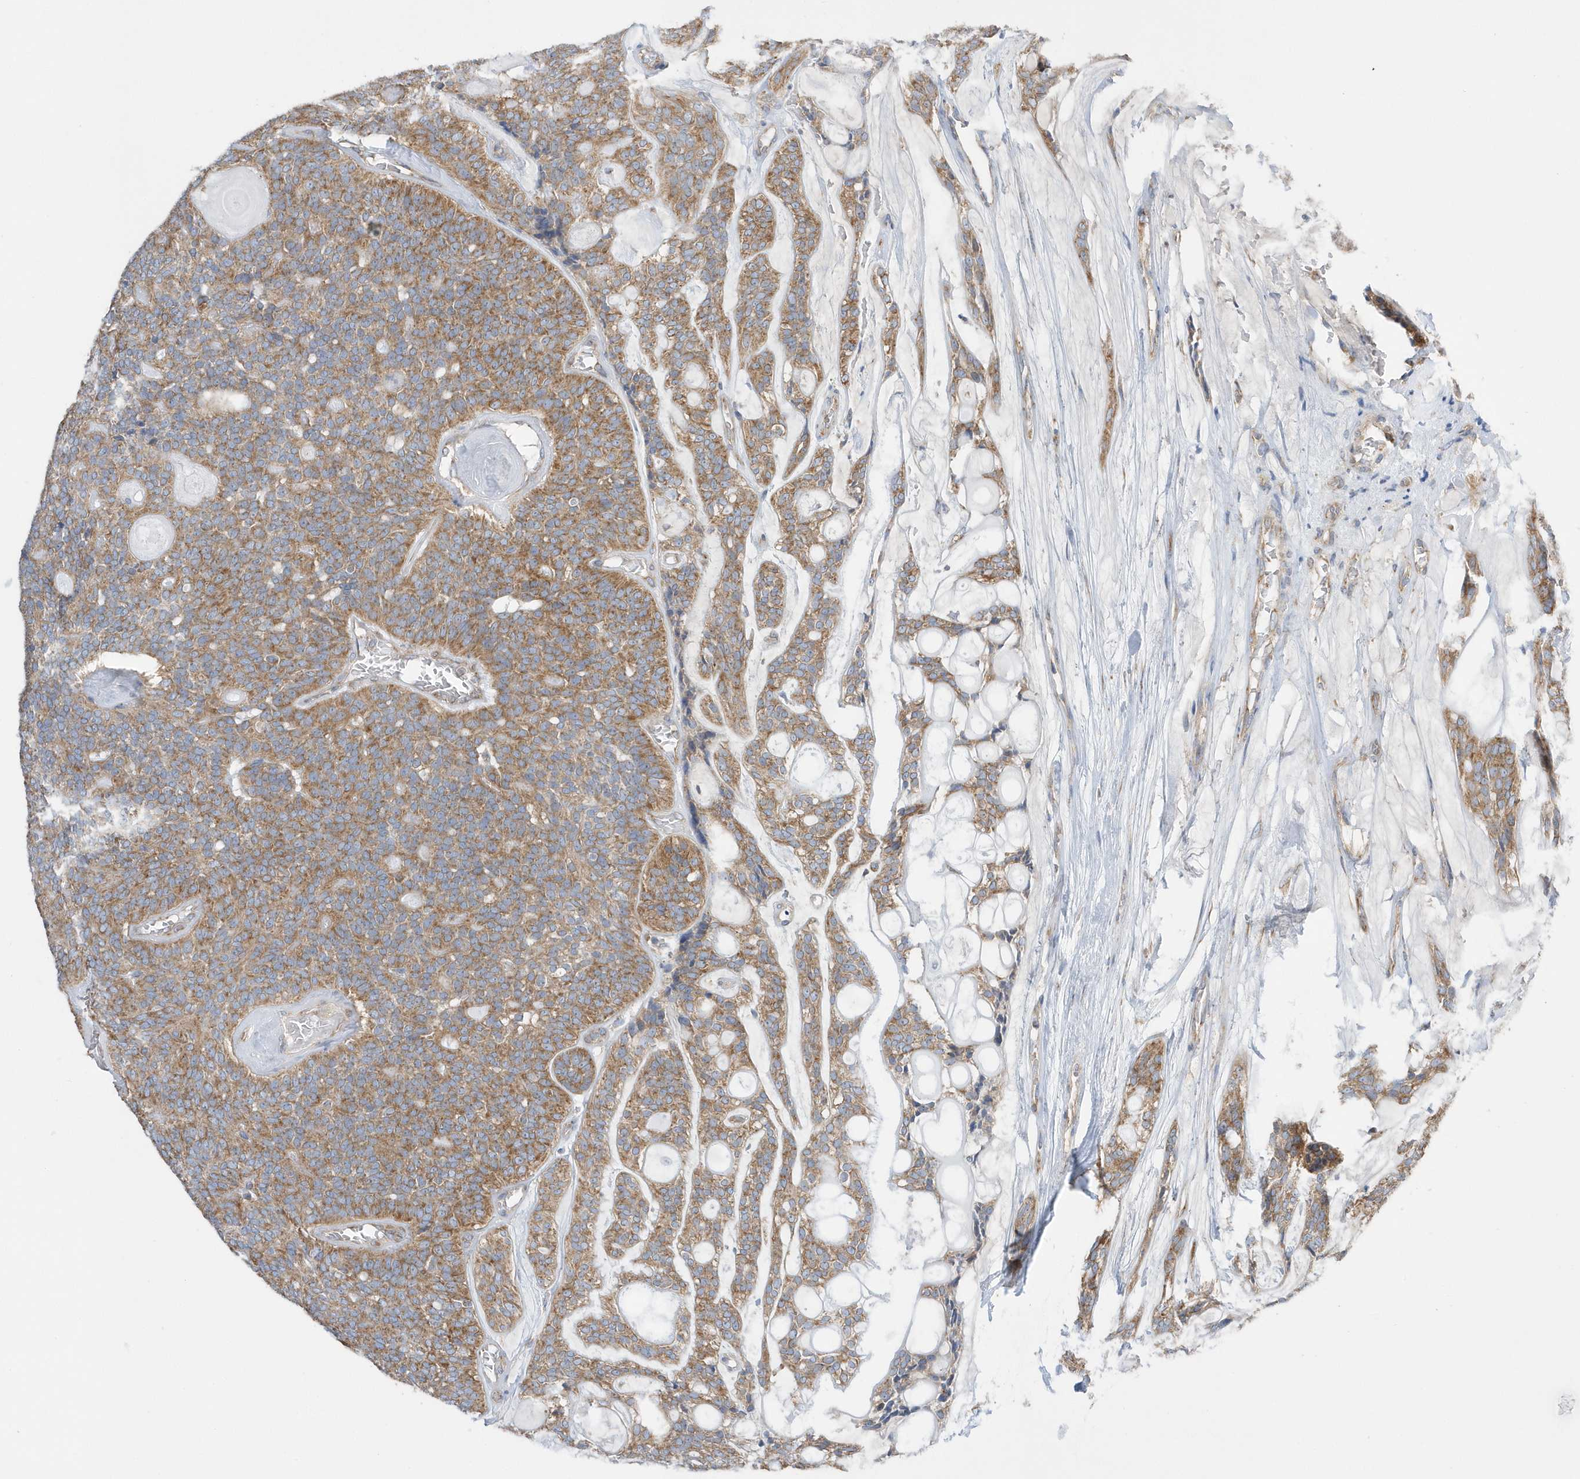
{"staining": {"intensity": "moderate", "quantity": "25%-75%", "location": "cytoplasmic/membranous"}, "tissue": "head and neck cancer", "cell_type": "Tumor cells", "image_type": "cancer", "snomed": [{"axis": "morphology", "description": "Adenocarcinoma, NOS"}, {"axis": "topography", "description": "Head-Neck"}], "caption": "Immunohistochemistry (IHC) of head and neck adenocarcinoma exhibits medium levels of moderate cytoplasmic/membranous positivity in about 25%-75% of tumor cells.", "gene": "SPATA5", "patient": {"sex": "male", "age": 66}}